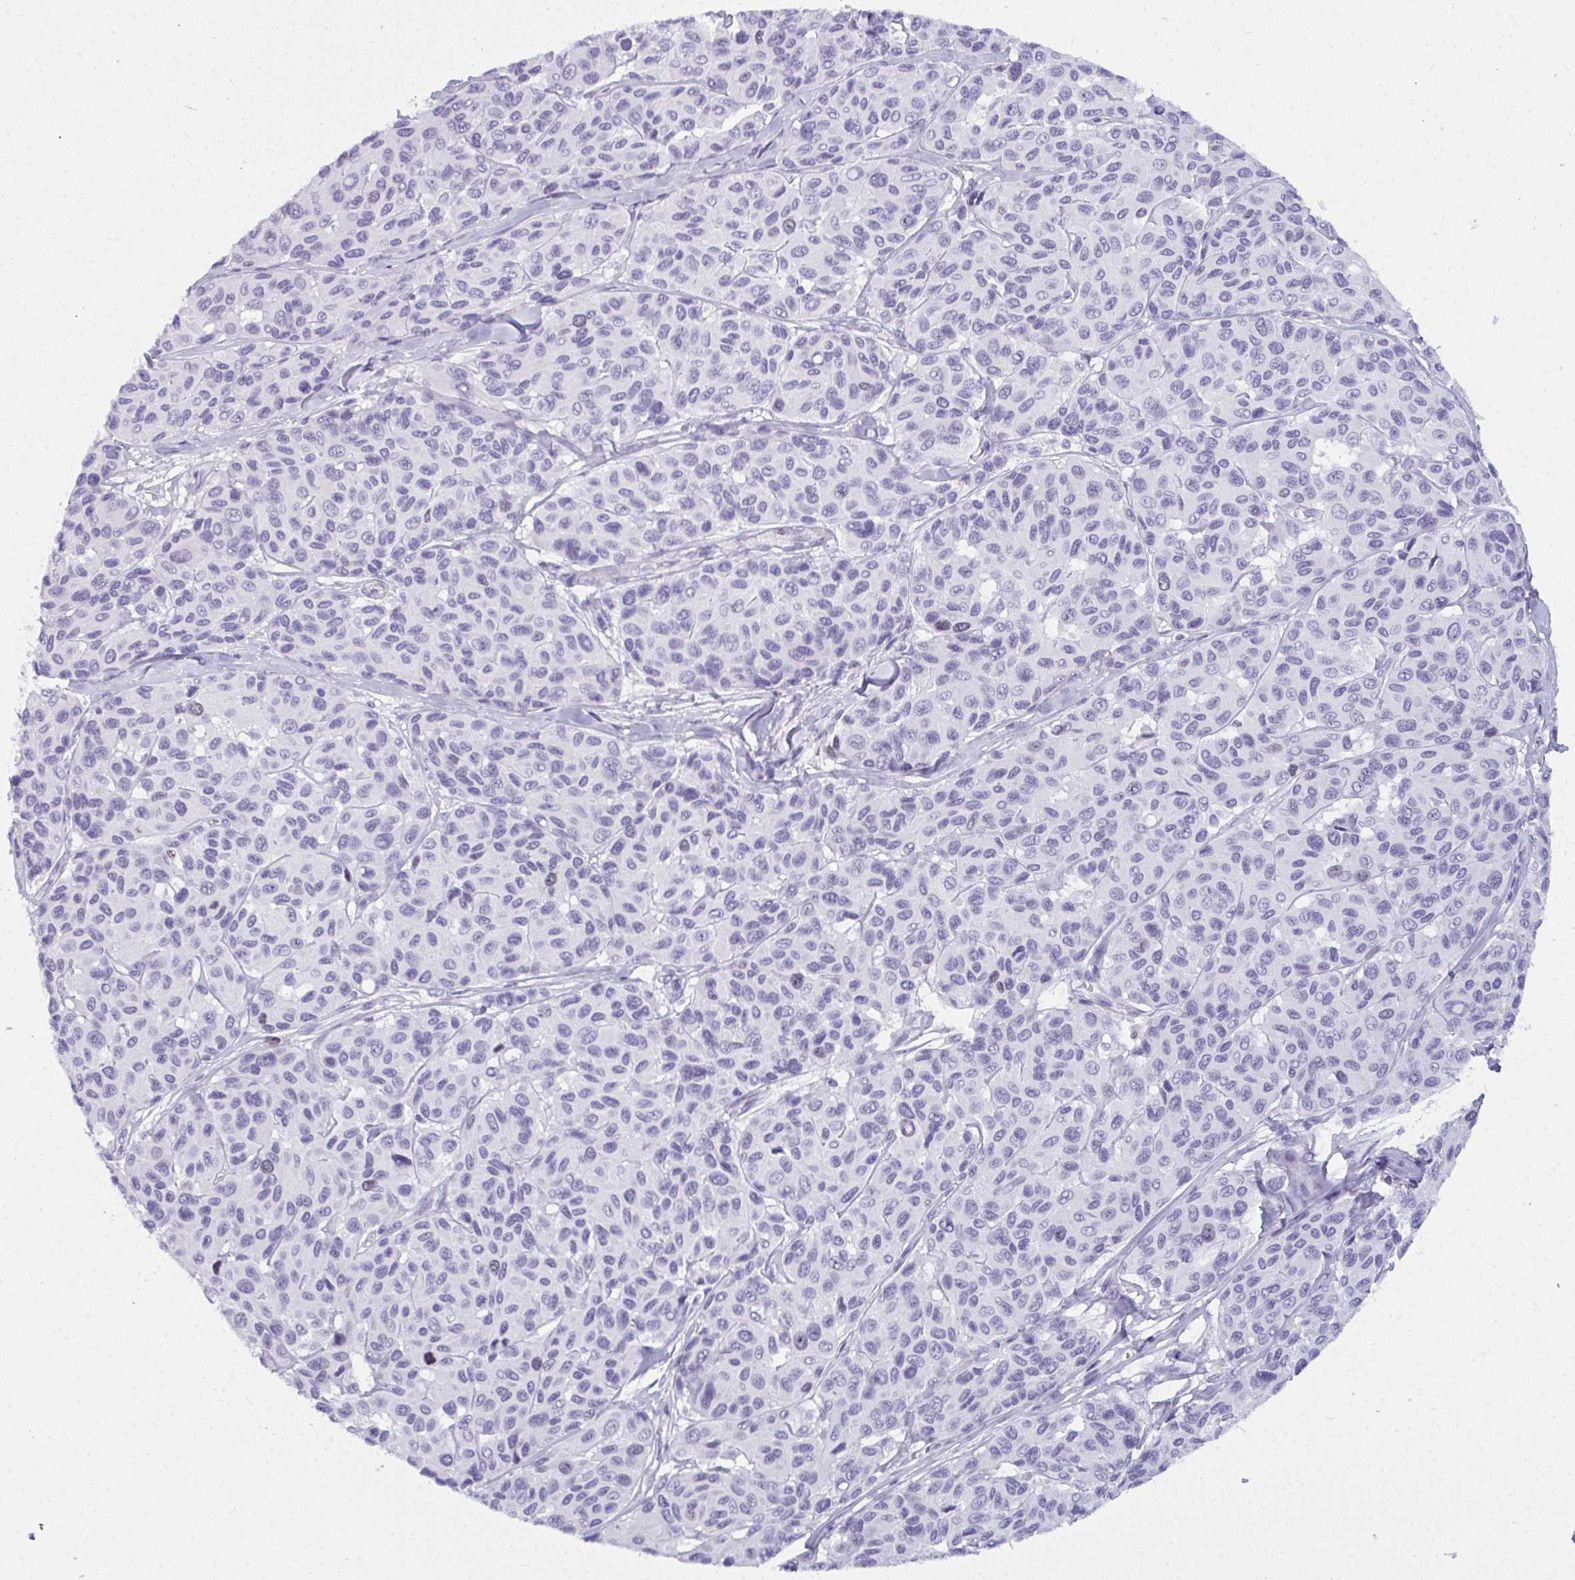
{"staining": {"intensity": "negative", "quantity": "none", "location": "none"}, "tissue": "melanoma", "cell_type": "Tumor cells", "image_type": "cancer", "snomed": [{"axis": "morphology", "description": "Malignant melanoma, NOS"}, {"axis": "topography", "description": "Skin"}], "caption": "DAB (3,3'-diaminobenzidine) immunohistochemical staining of human malignant melanoma shows no significant expression in tumor cells.", "gene": "SUZ12", "patient": {"sex": "female", "age": 66}}